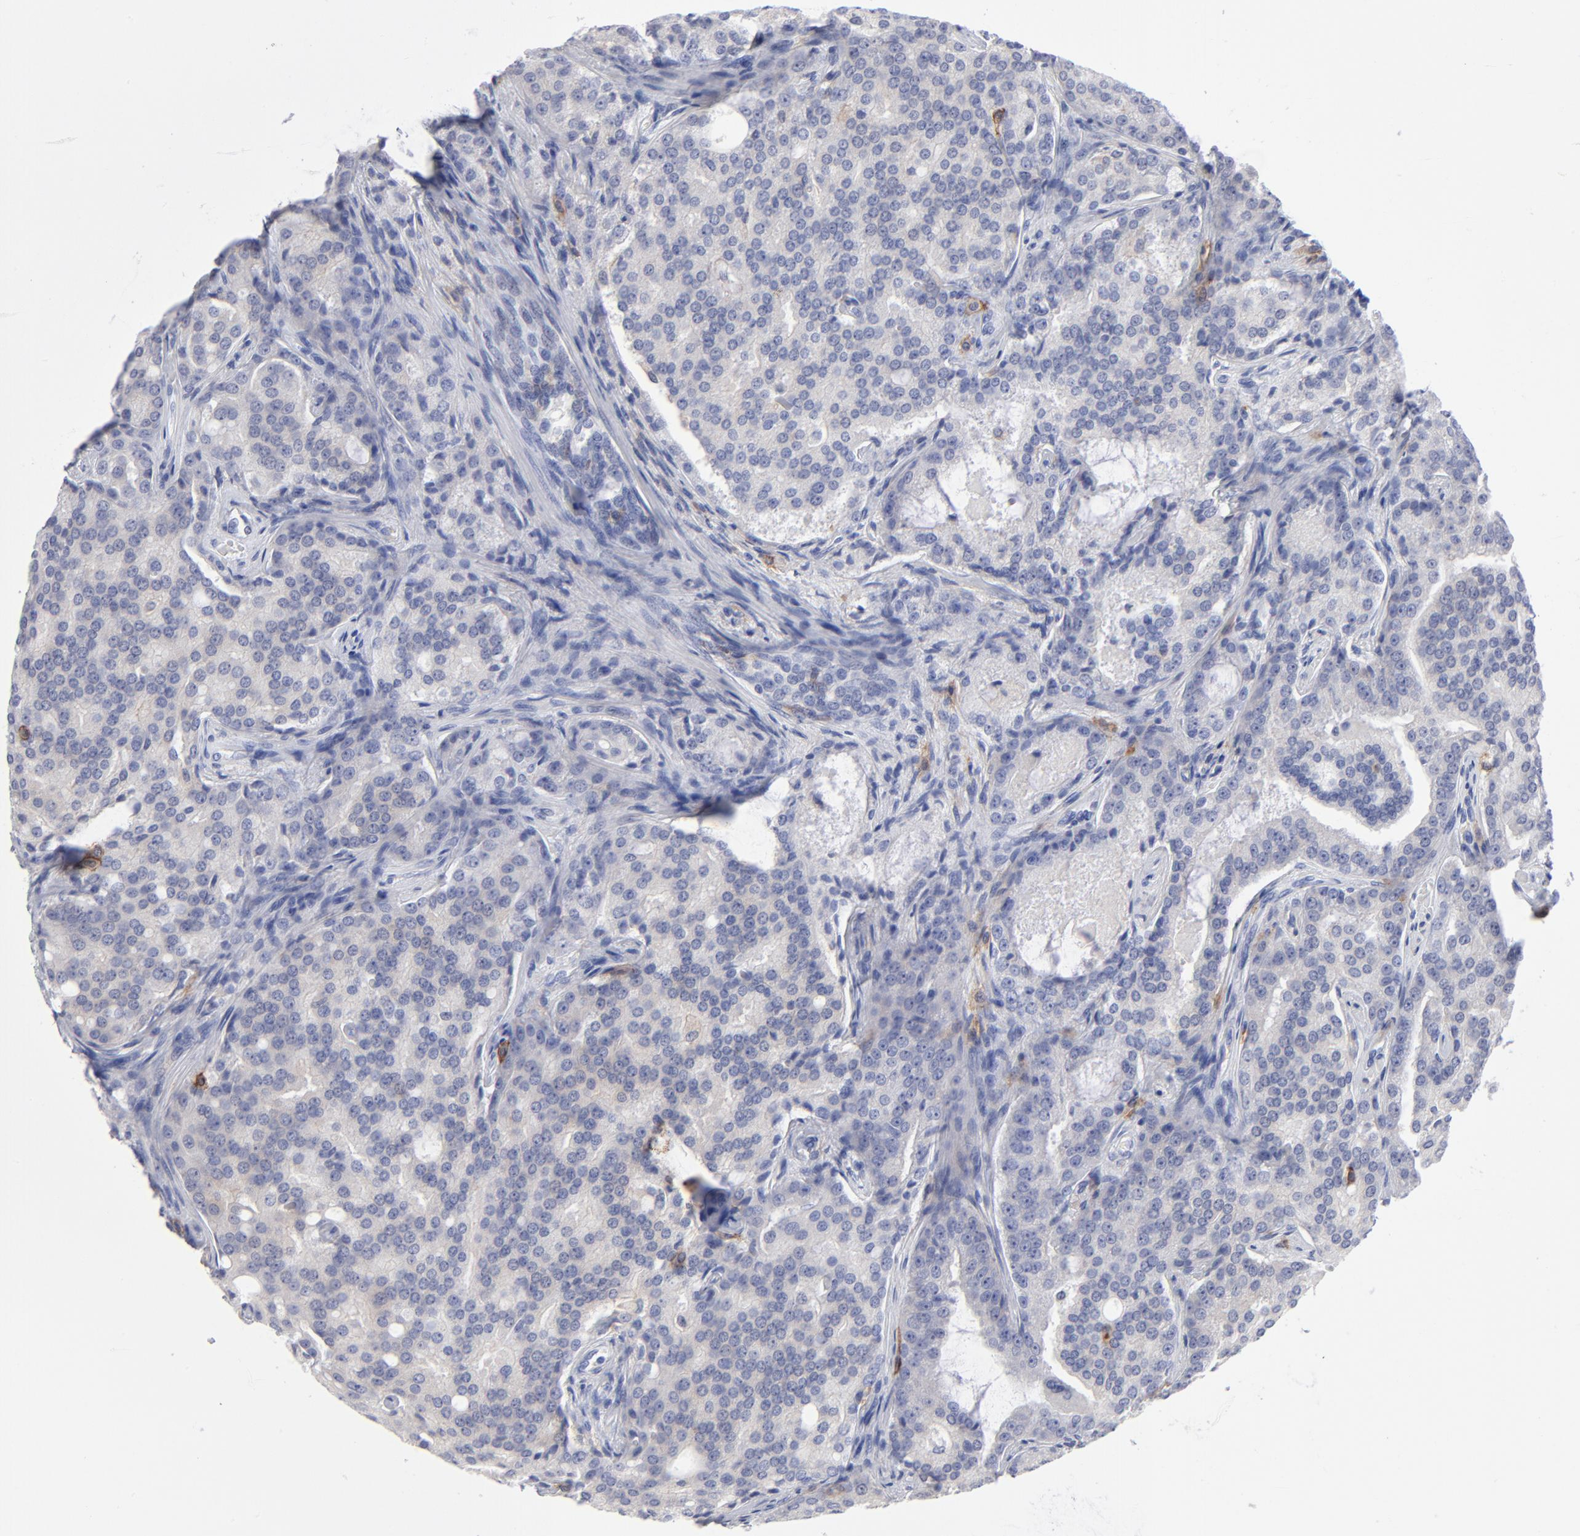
{"staining": {"intensity": "moderate", "quantity": "<25%", "location": "cytoplasmic/membranous"}, "tissue": "prostate cancer", "cell_type": "Tumor cells", "image_type": "cancer", "snomed": [{"axis": "morphology", "description": "Adenocarcinoma, High grade"}, {"axis": "topography", "description": "Prostate"}], "caption": "DAB immunohistochemical staining of human high-grade adenocarcinoma (prostate) displays moderate cytoplasmic/membranous protein positivity in about <25% of tumor cells.", "gene": "LAT2", "patient": {"sex": "male", "age": 72}}